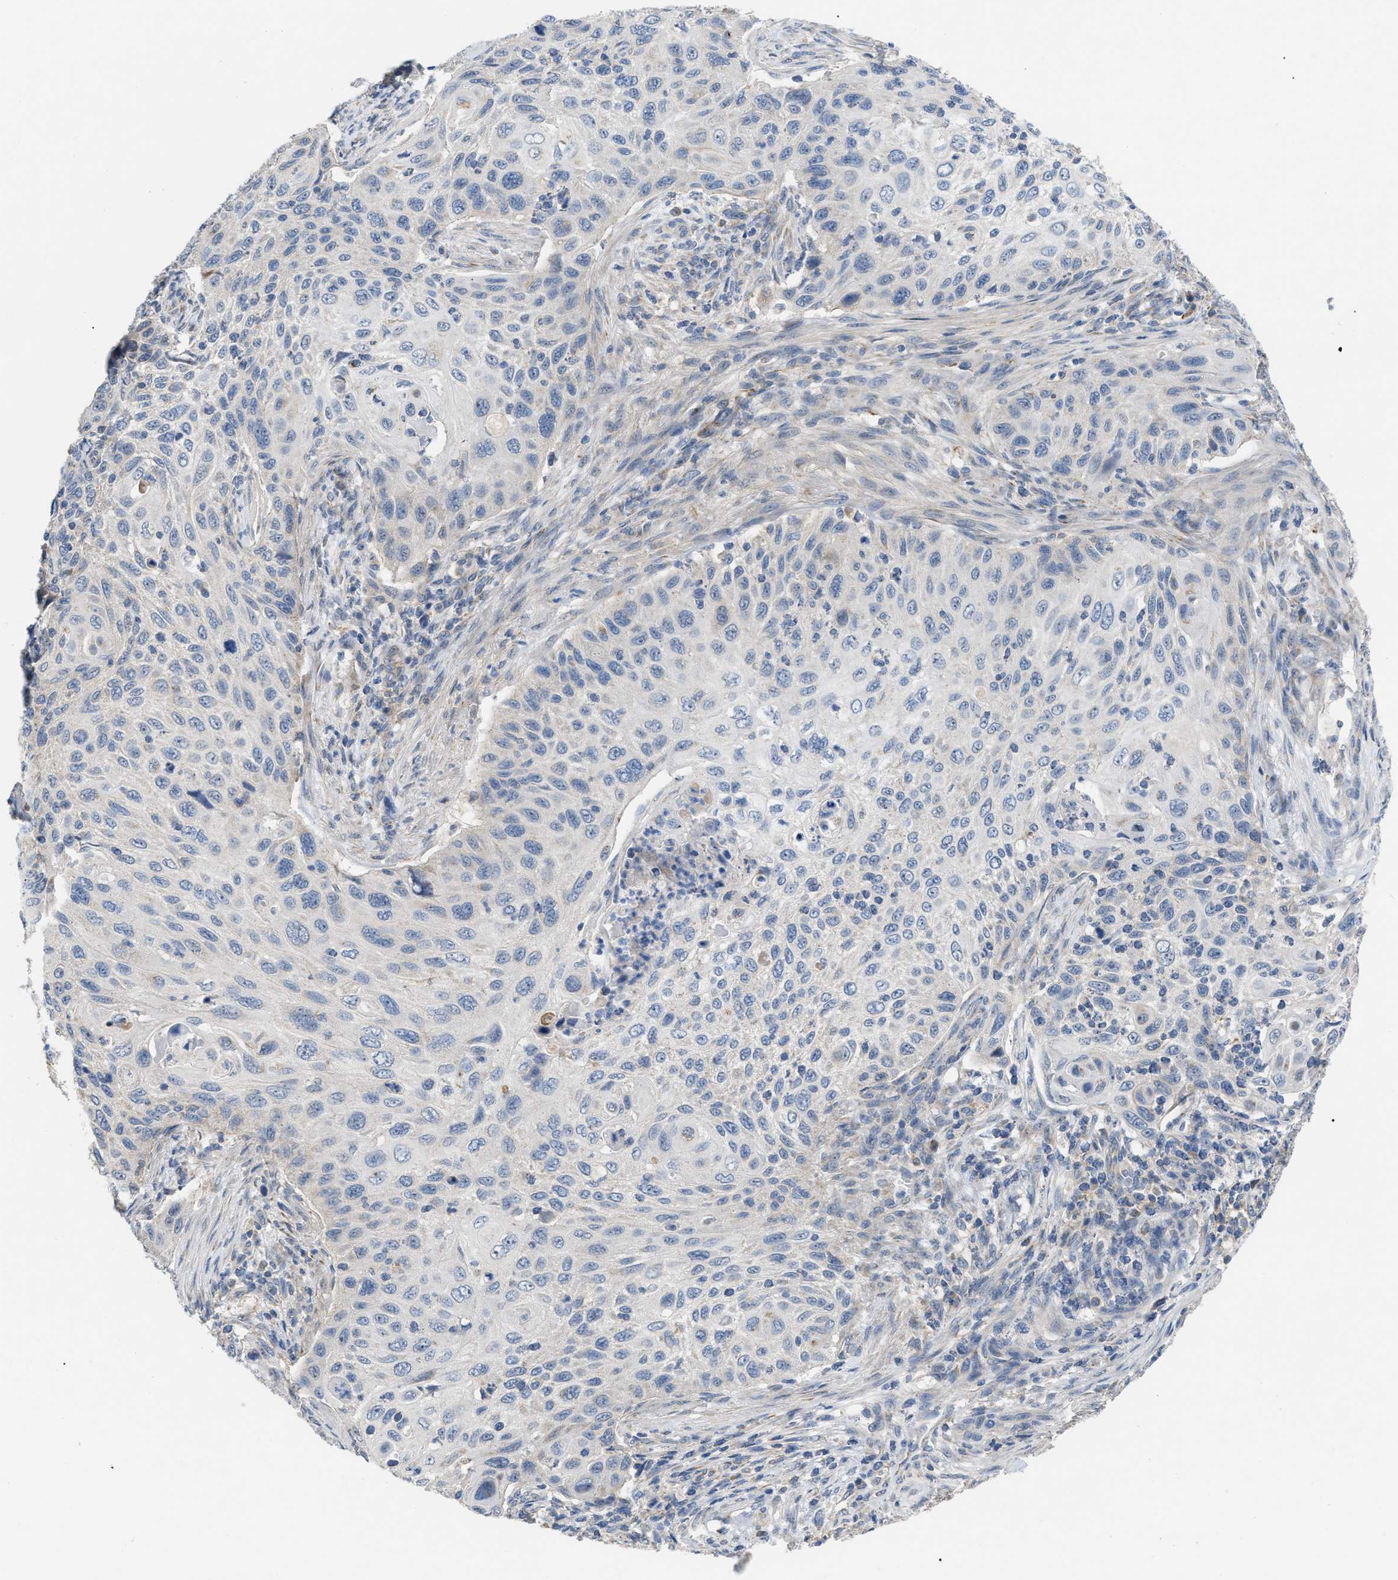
{"staining": {"intensity": "negative", "quantity": "none", "location": "none"}, "tissue": "cervical cancer", "cell_type": "Tumor cells", "image_type": "cancer", "snomed": [{"axis": "morphology", "description": "Squamous cell carcinoma, NOS"}, {"axis": "topography", "description": "Cervix"}], "caption": "IHC histopathology image of neoplastic tissue: human cervical cancer stained with DAB (3,3'-diaminobenzidine) demonstrates no significant protein expression in tumor cells.", "gene": "DHX58", "patient": {"sex": "female", "age": 70}}